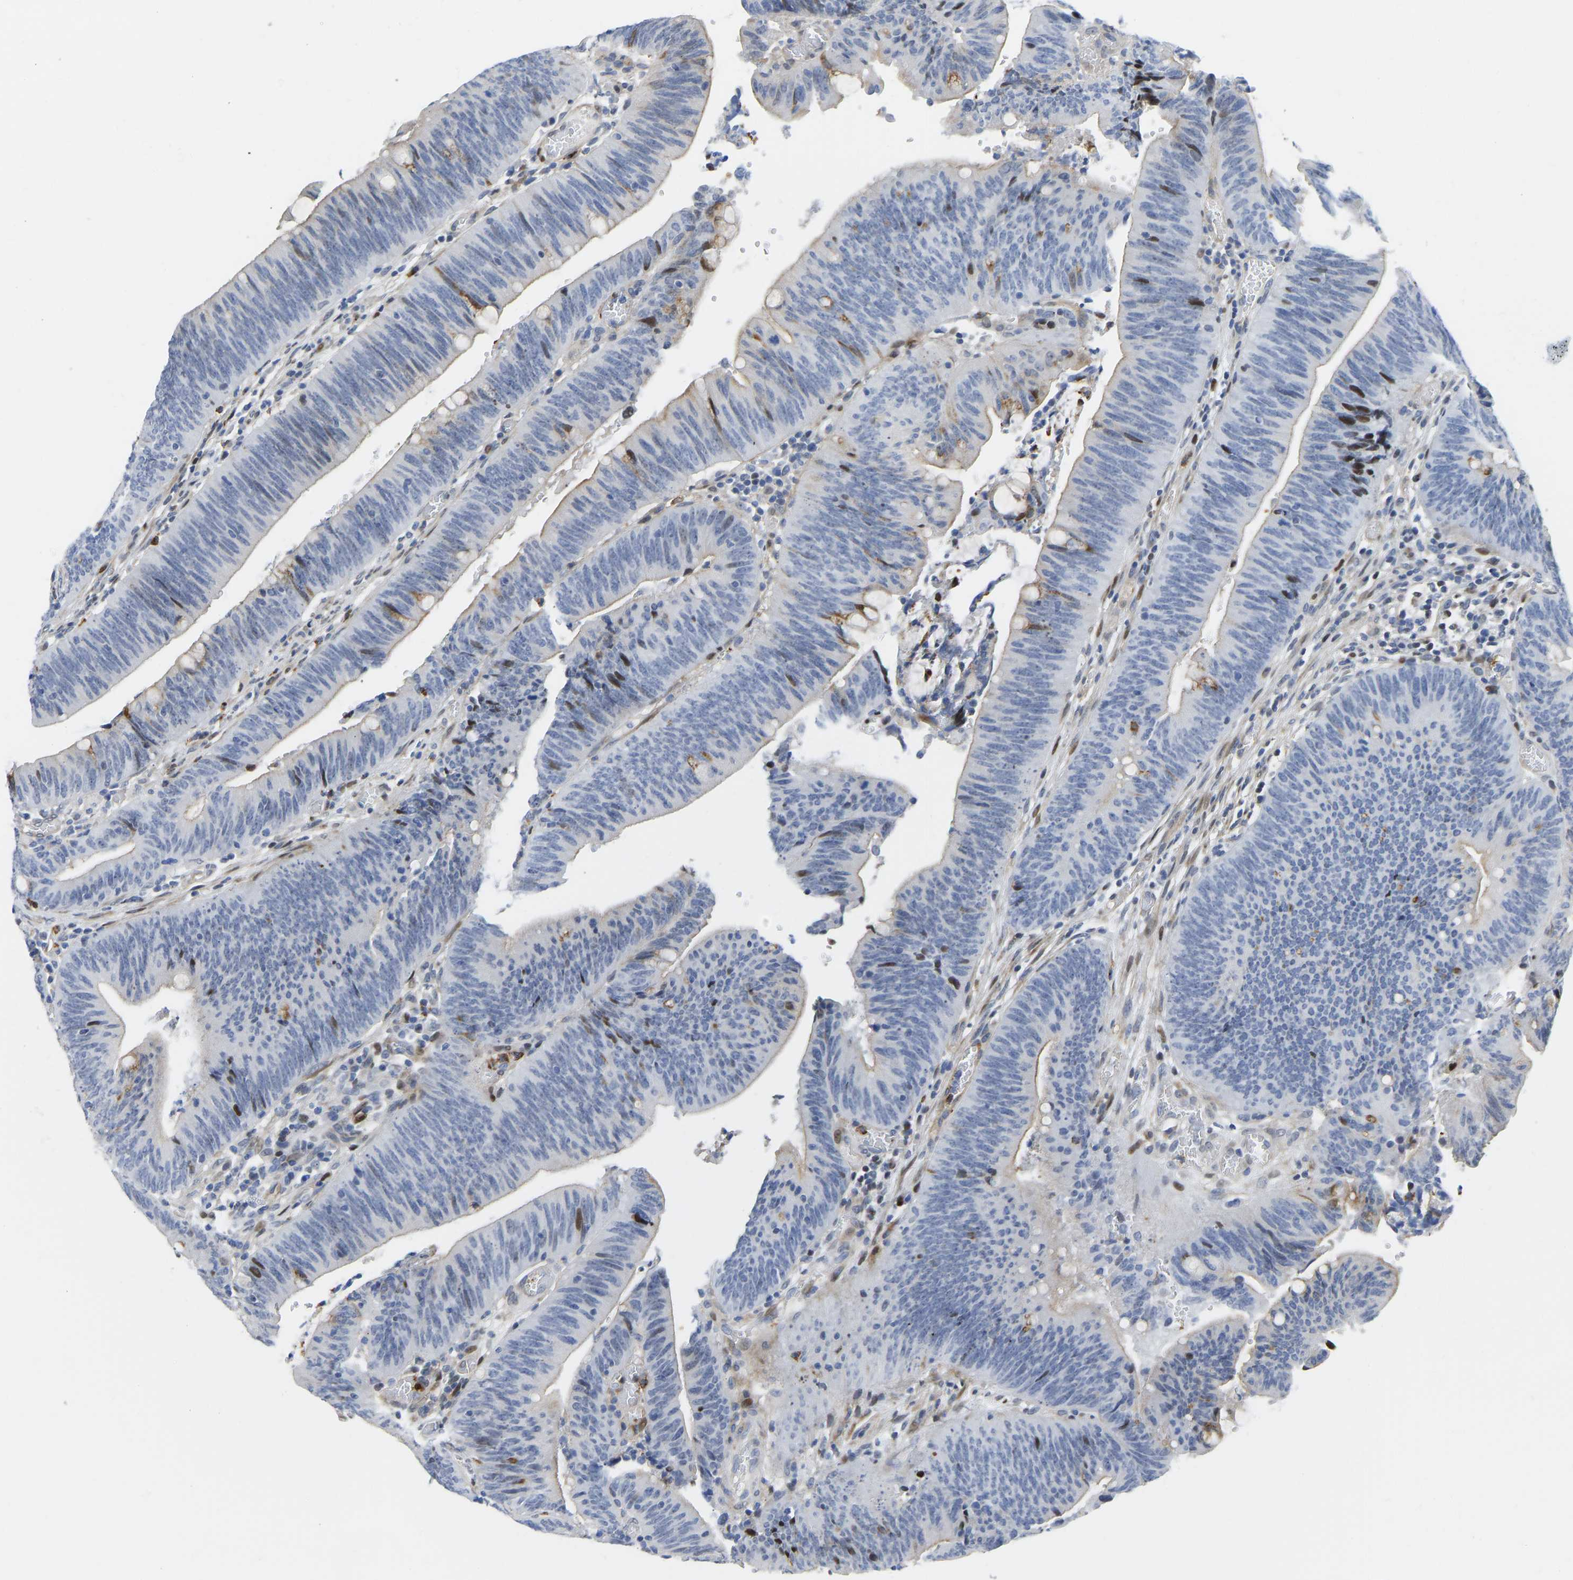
{"staining": {"intensity": "weak", "quantity": "<25%", "location": "cytoplasmic/membranous"}, "tissue": "colorectal cancer", "cell_type": "Tumor cells", "image_type": "cancer", "snomed": [{"axis": "morphology", "description": "Normal tissue, NOS"}, {"axis": "morphology", "description": "Adenocarcinoma, NOS"}, {"axis": "topography", "description": "Rectum"}], "caption": "Tumor cells show no significant expression in colorectal cancer.", "gene": "HDAC5", "patient": {"sex": "female", "age": 66}}